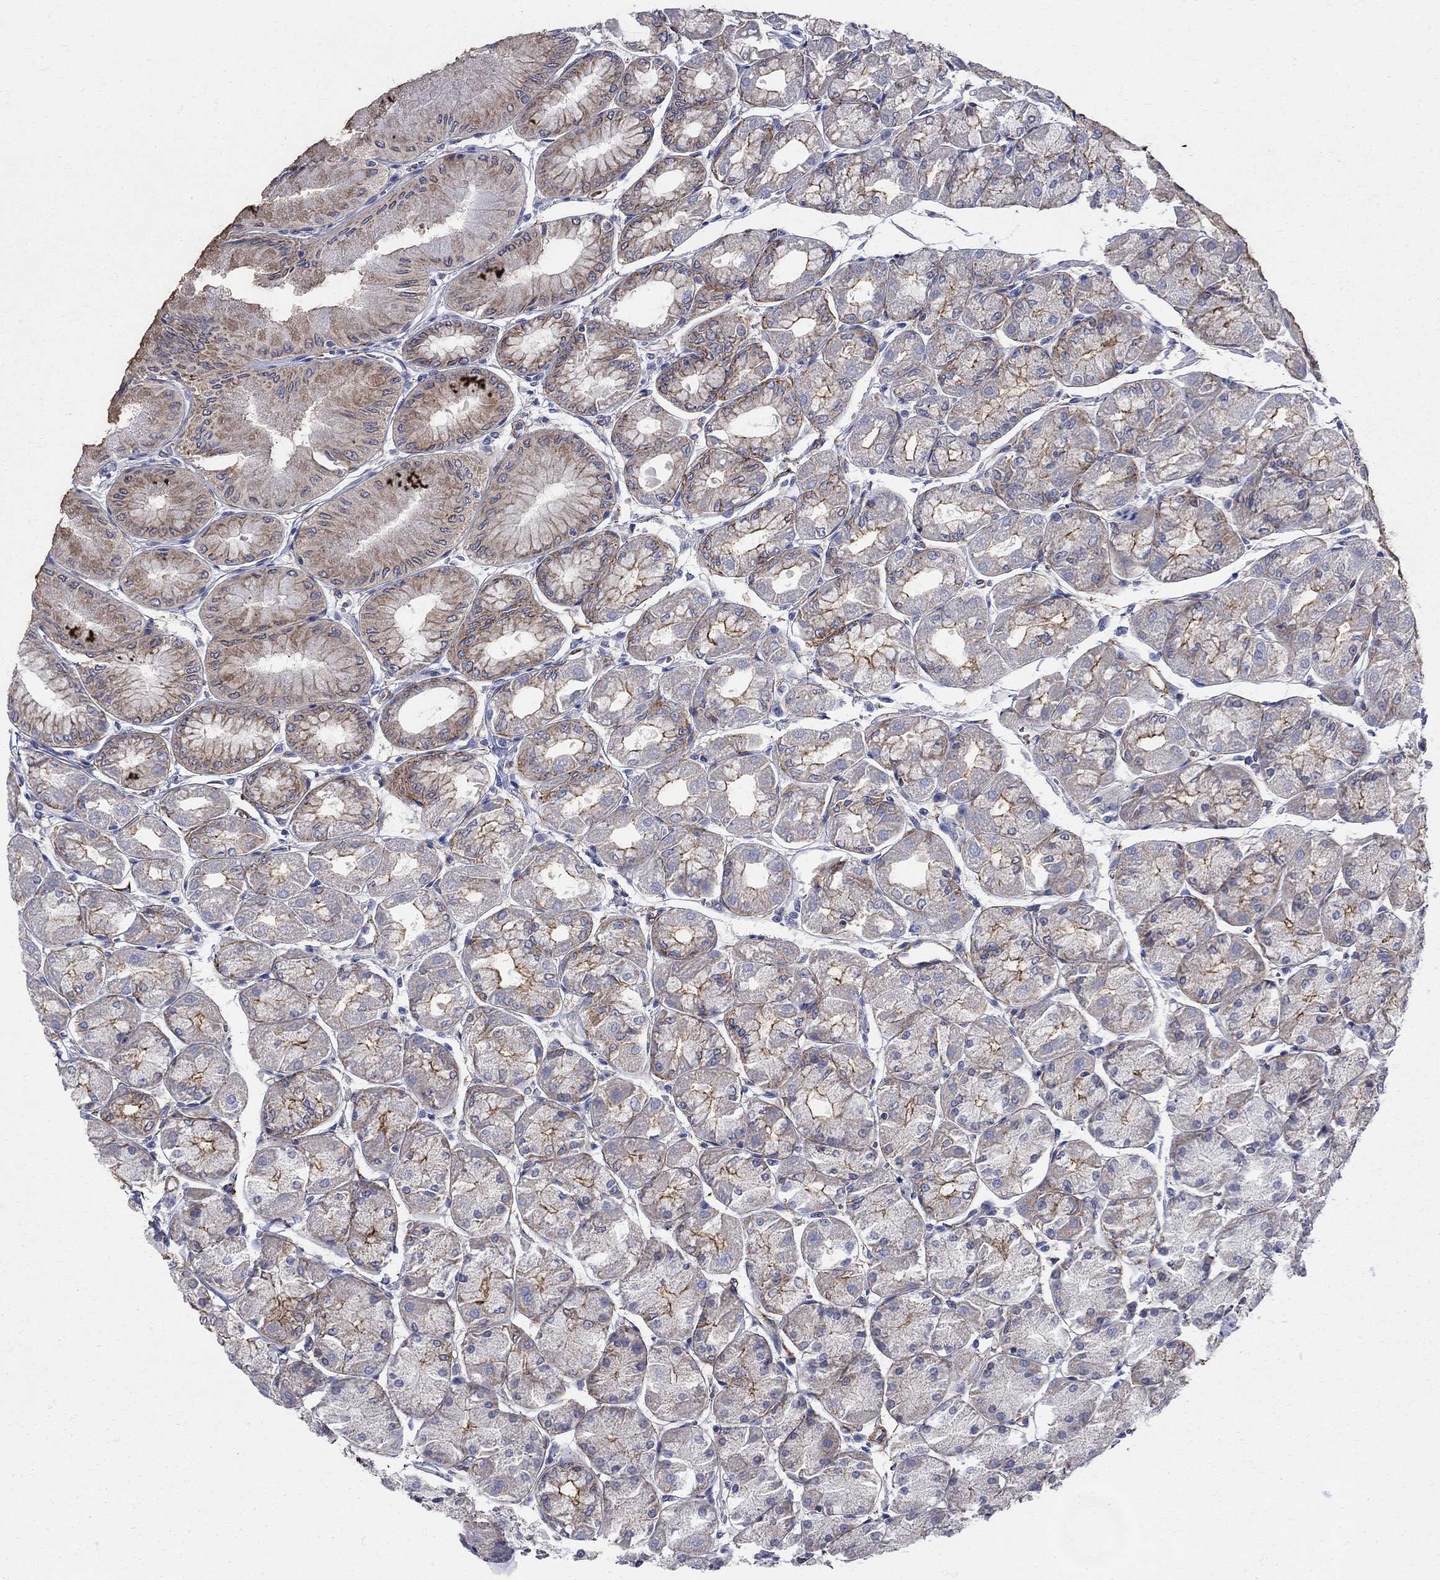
{"staining": {"intensity": "moderate", "quantity": "25%-75%", "location": "cytoplasmic/membranous"}, "tissue": "stomach", "cell_type": "Glandular cells", "image_type": "normal", "snomed": [{"axis": "morphology", "description": "Normal tissue, NOS"}, {"axis": "topography", "description": "Stomach, upper"}], "caption": "The histopathology image shows immunohistochemical staining of unremarkable stomach. There is moderate cytoplasmic/membranous positivity is present in about 25%-75% of glandular cells. (Stains: DAB (3,3'-diaminobenzidine) in brown, nuclei in blue, Microscopy: brightfield microscopy at high magnification).", "gene": "SEPTIN8", "patient": {"sex": "male", "age": 60}}